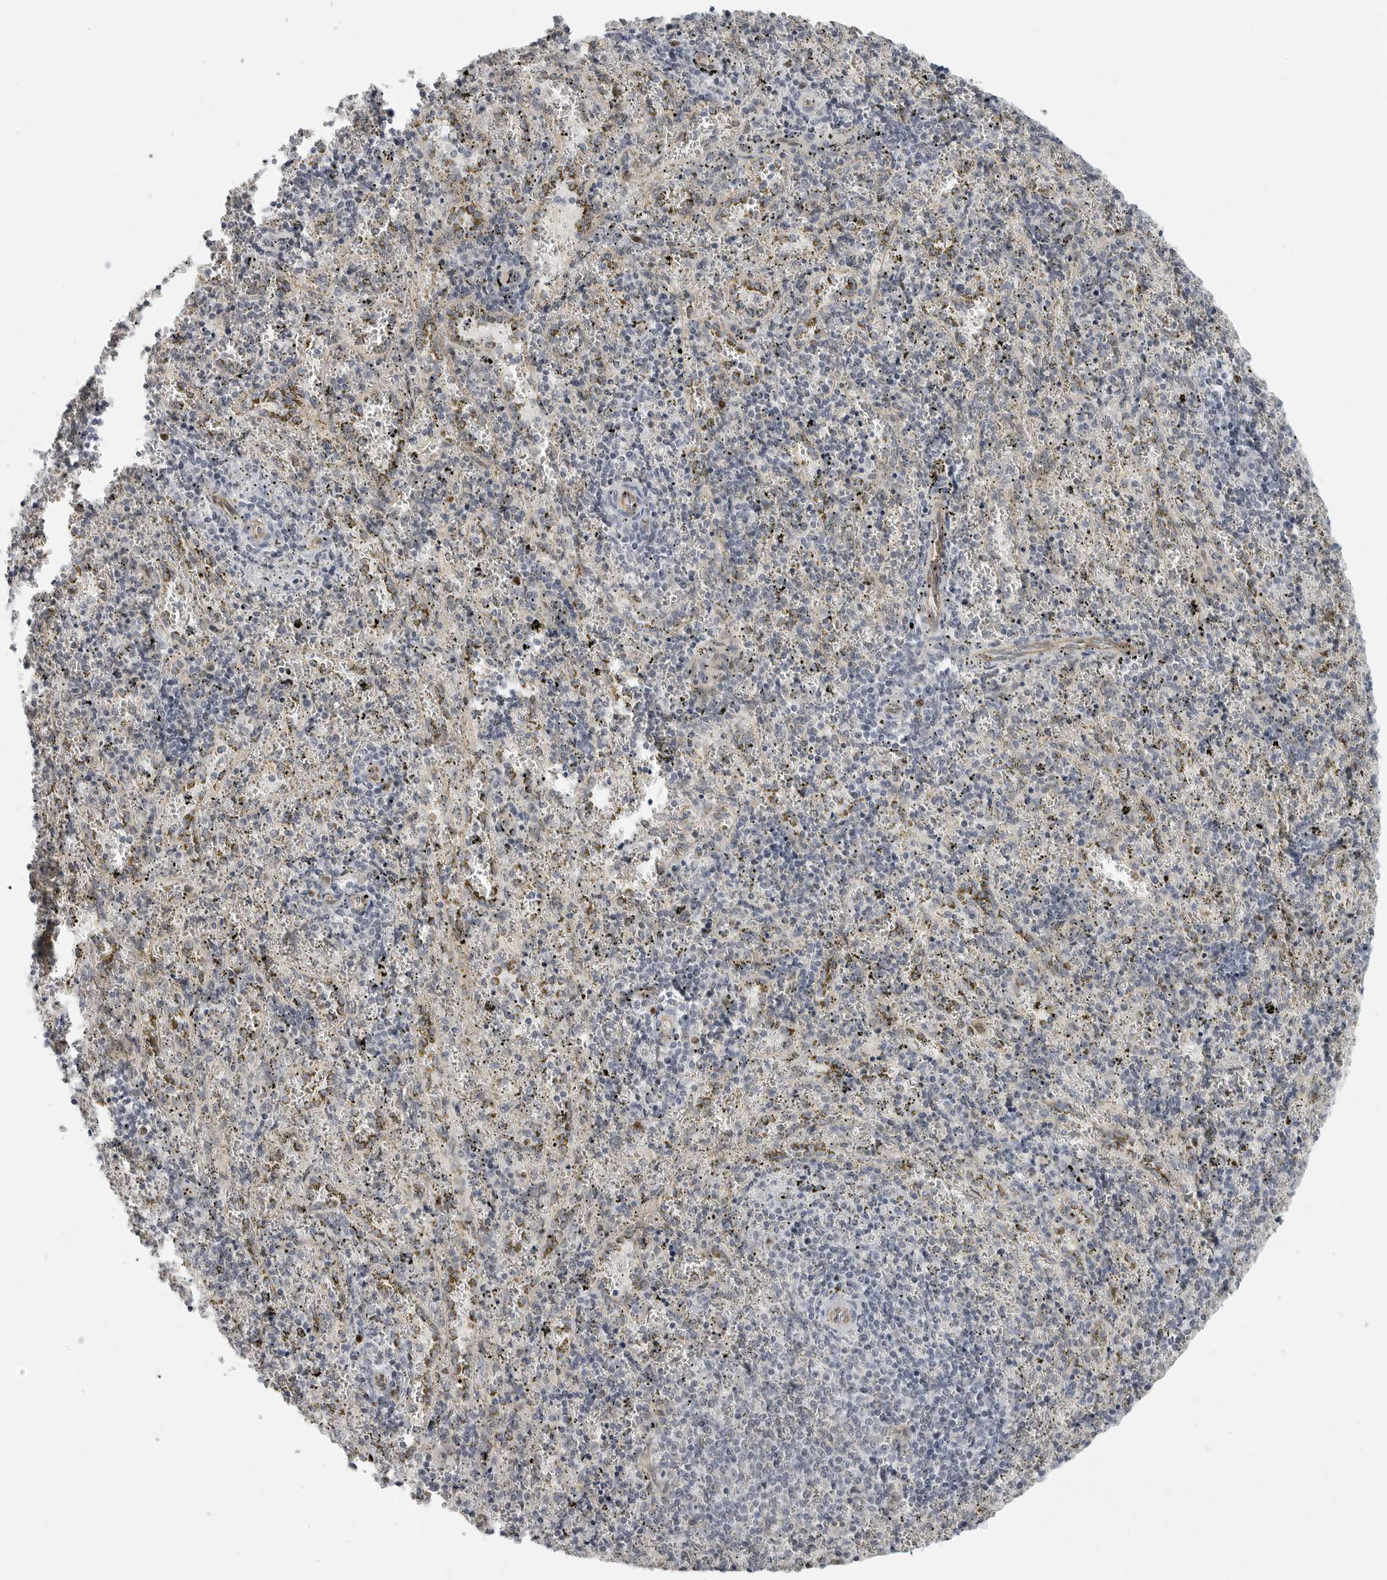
{"staining": {"intensity": "negative", "quantity": "none", "location": "none"}, "tissue": "spleen", "cell_type": "Cells in red pulp", "image_type": "normal", "snomed": [{"axis": "morphology", "description": "Normal tissue, NOS"}, {"axis": "topography", "description": "Spleen"}], "caption": "Immunohistochemical staining of normal spleen displays no significant staining in cells in red pulp. The staining is performed using DAB (3,3'-diaminobenzidine) brown chromogen with nuclei counter-stained in using hematoxylin.", "gene": "CEP295NL", "patient": {"sex": "male", "age": 11}}